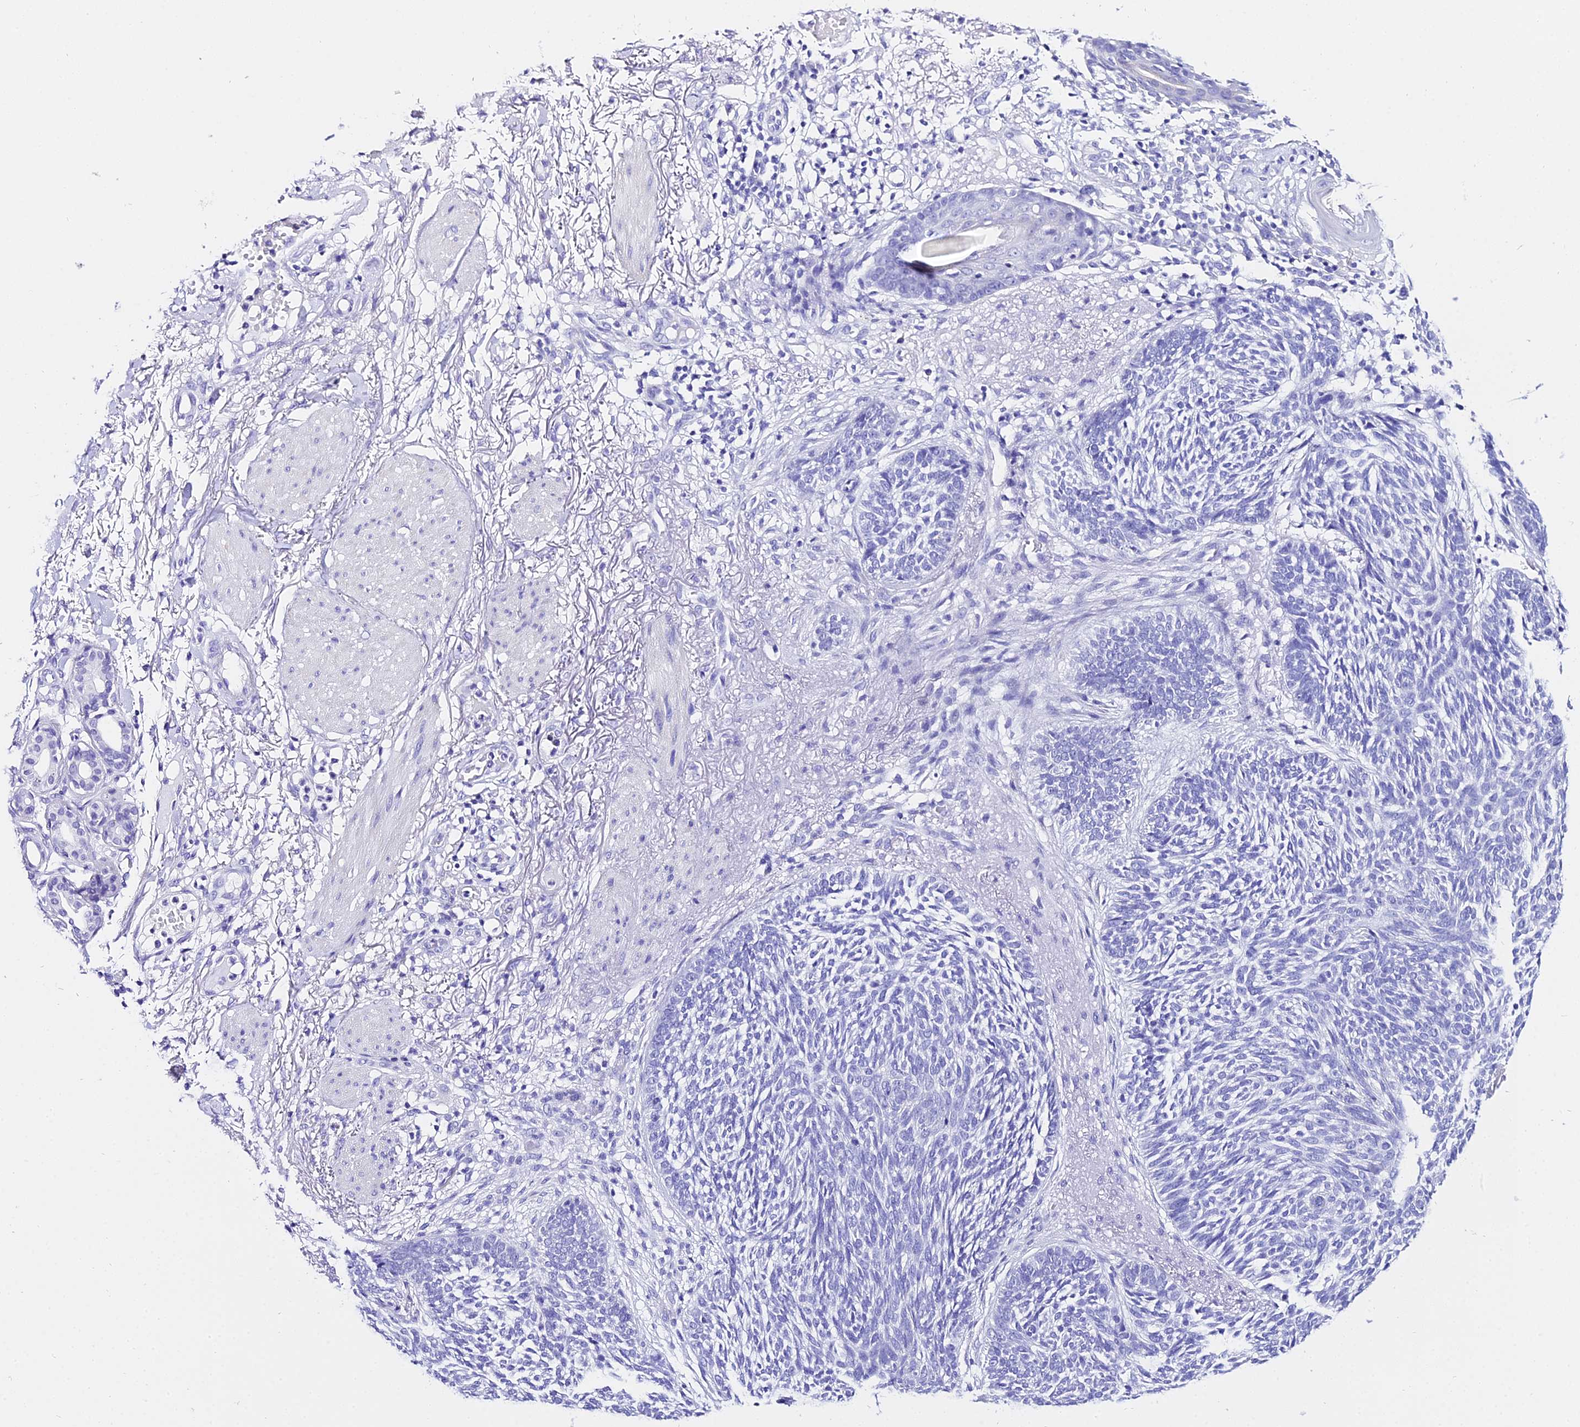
{"staining": {"intensity": "negative", "quantity": "none", "location": "none"}, "tissue": "skin cancer", "cell_type": "Tumor cells", "image_type": "cancer", "snomed": [{"axis": "morphology", "description": "Normal tissue, NOS"}, {"axis": "morphology", "description": "Basal cell carcinoma"}, {"axis": "topography", "description": "Skin"}], "caption": "IHC photomicrograph of neoplastic tissue: basal cell carcinoma (skin) stained with DAB (3,3'-diaminobenzidine) demonstrates no significant protein expression in tumor cells.", "gene": "TRMT44", "patient": {"sex": "male", "age": 64}}